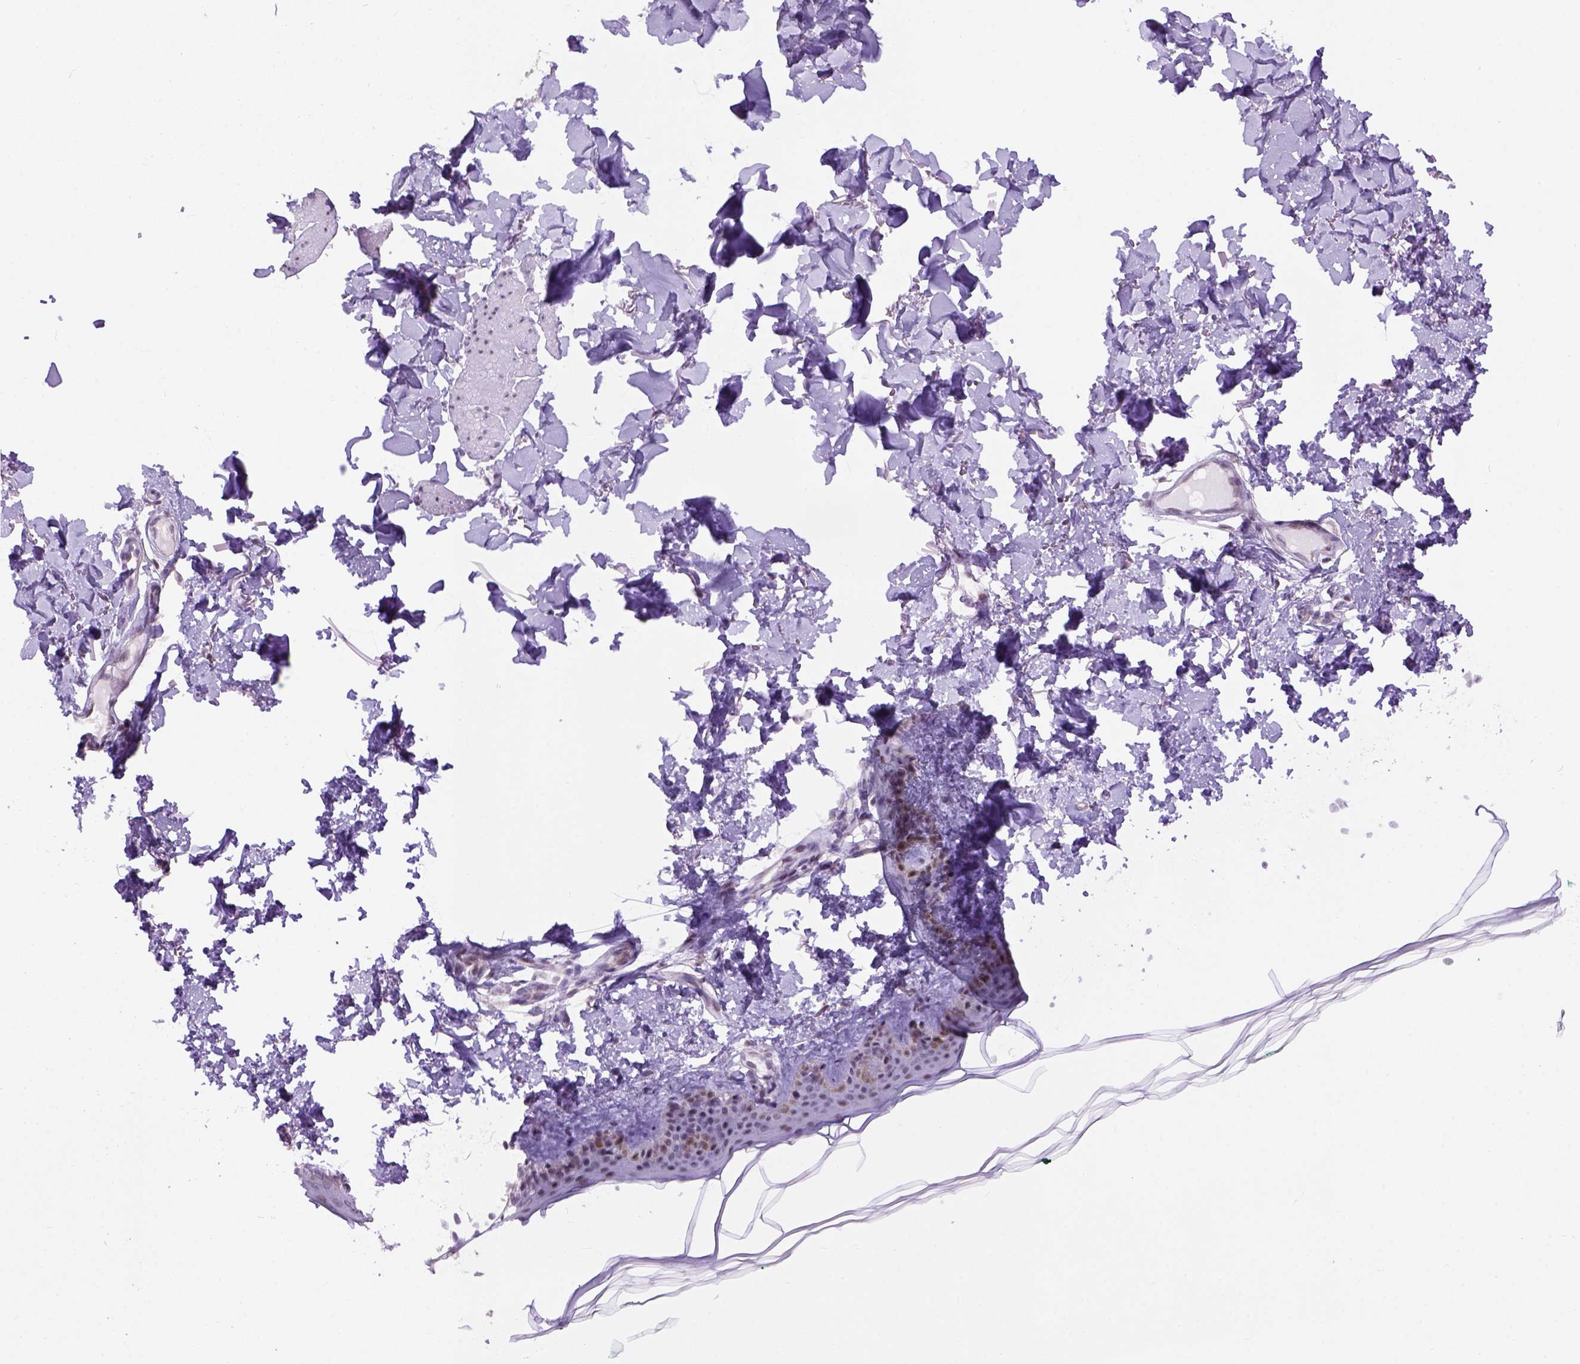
{"staining": {"intensity": "negative", "quantity": "none", "location": "none"}, "tissue": "skin", "cell_type": "Fibroblasts", "image_type": "normal", "snomed": [{"axis": "morphology", "description": "Normal tissue, NOS"}, {"axis": "topography", "description": "Skin"}, {"axis": "topography", "description": "Peripheral nerve tissue"}], "caption": "Human skin stained for a protein using immunohistochemistry shows no expression in fibroblasts.", "gene": "TBPL1", "patient": {"sex": "female", "age": 45}}